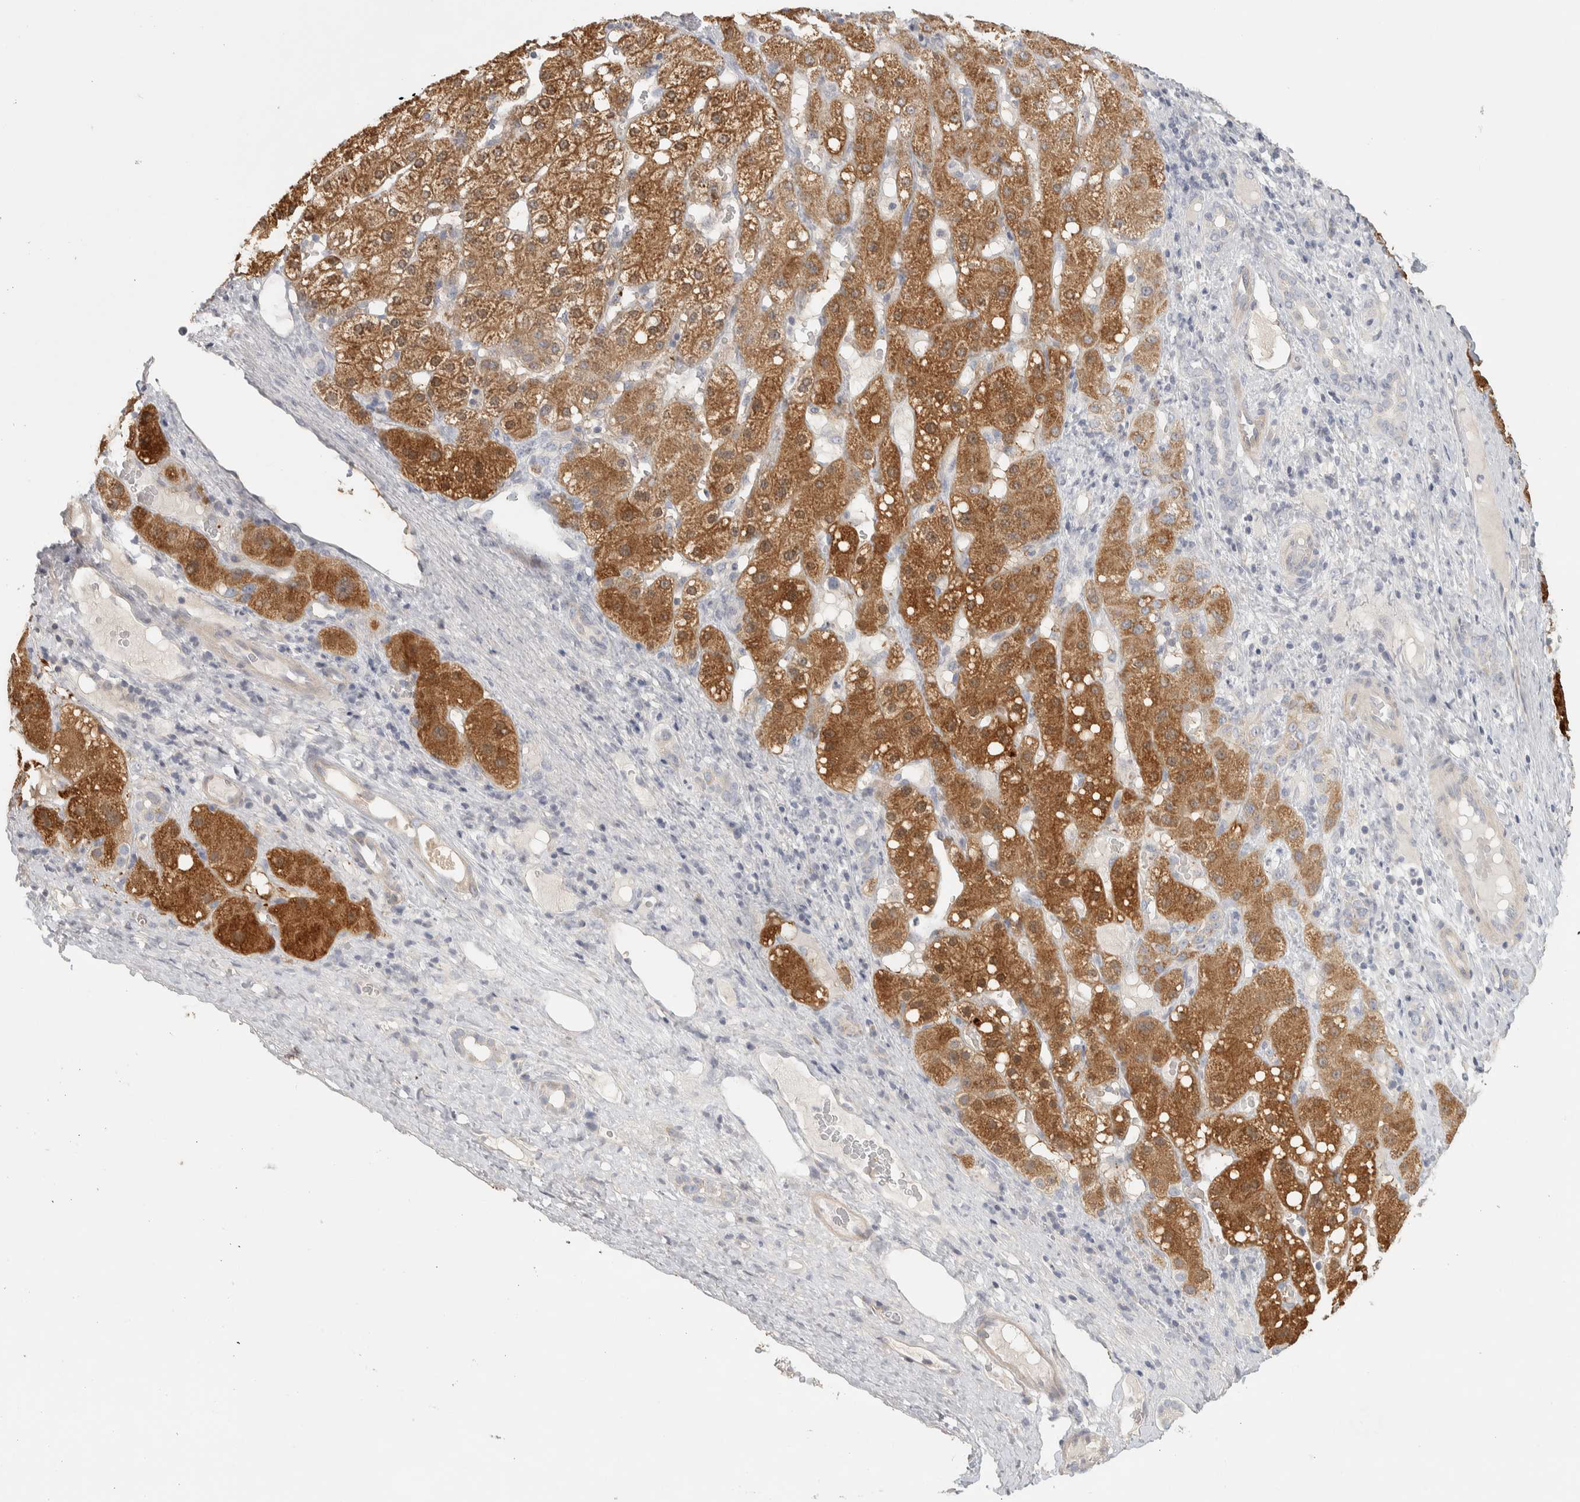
{"staining": {"intensity": "strong", "quantity": ">75%", "location": "cytoplasmic/membranous"}, "tissue": "liver cancer", "cell_type": "Tumor cells", "image_type": "cancer", "snomed": [{"axis": "morphology", "description": "Carcinoma, Hepatocellular, NOS"}, {"axis": "topography", "description": "Liver"}], "caption": "Protein analysis of hepatocellular carcinoma (liver) tissue reveals strong cytoplasmic/membranous staining in about >75% of tumor cells.", "gene": "DCXR", "patient": {"sex": "male", "age": 67}}